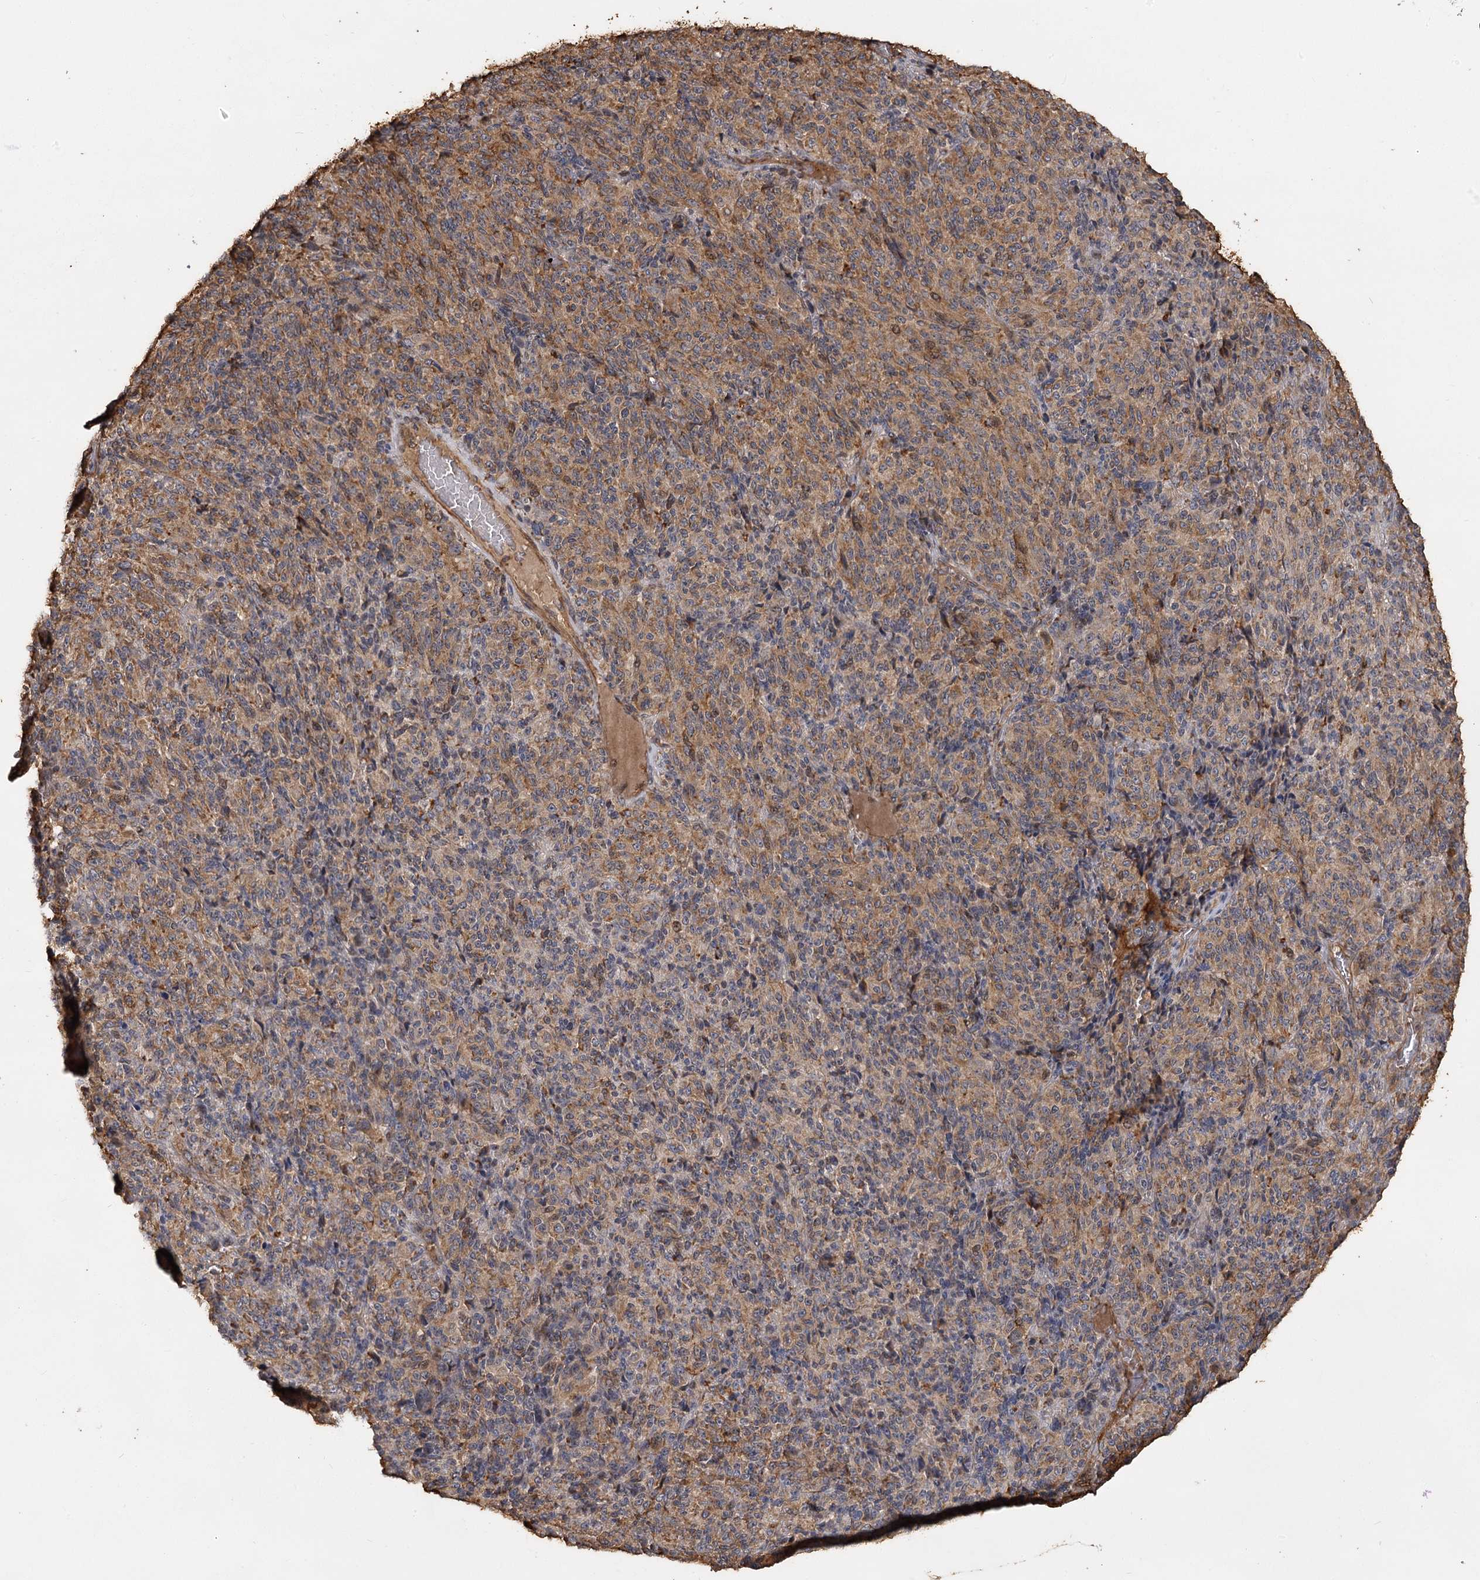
{"staining": {"intensity": "moderate", "quantity": "25%-75%", "location": "cytoplasmic/membranous"}, "tissue": "melanoma", "cell_type": "Tumor cells", "image_type": "cancer", "snomed": [{"axis": "morphology", "description": "Malignant melanoma, Metastatic site"}, {"axis": "topography", "description": "Brain"}], "caption": "Immunohistochemical staining of malignant melanoma (metastatic site) shows medium levels of moderate cytoplasmic/membranous protein expression in about 25%-75% of tumor cells.", "gene": "PIK3C2A", "patient": {"sex": "female", "age": 56}}